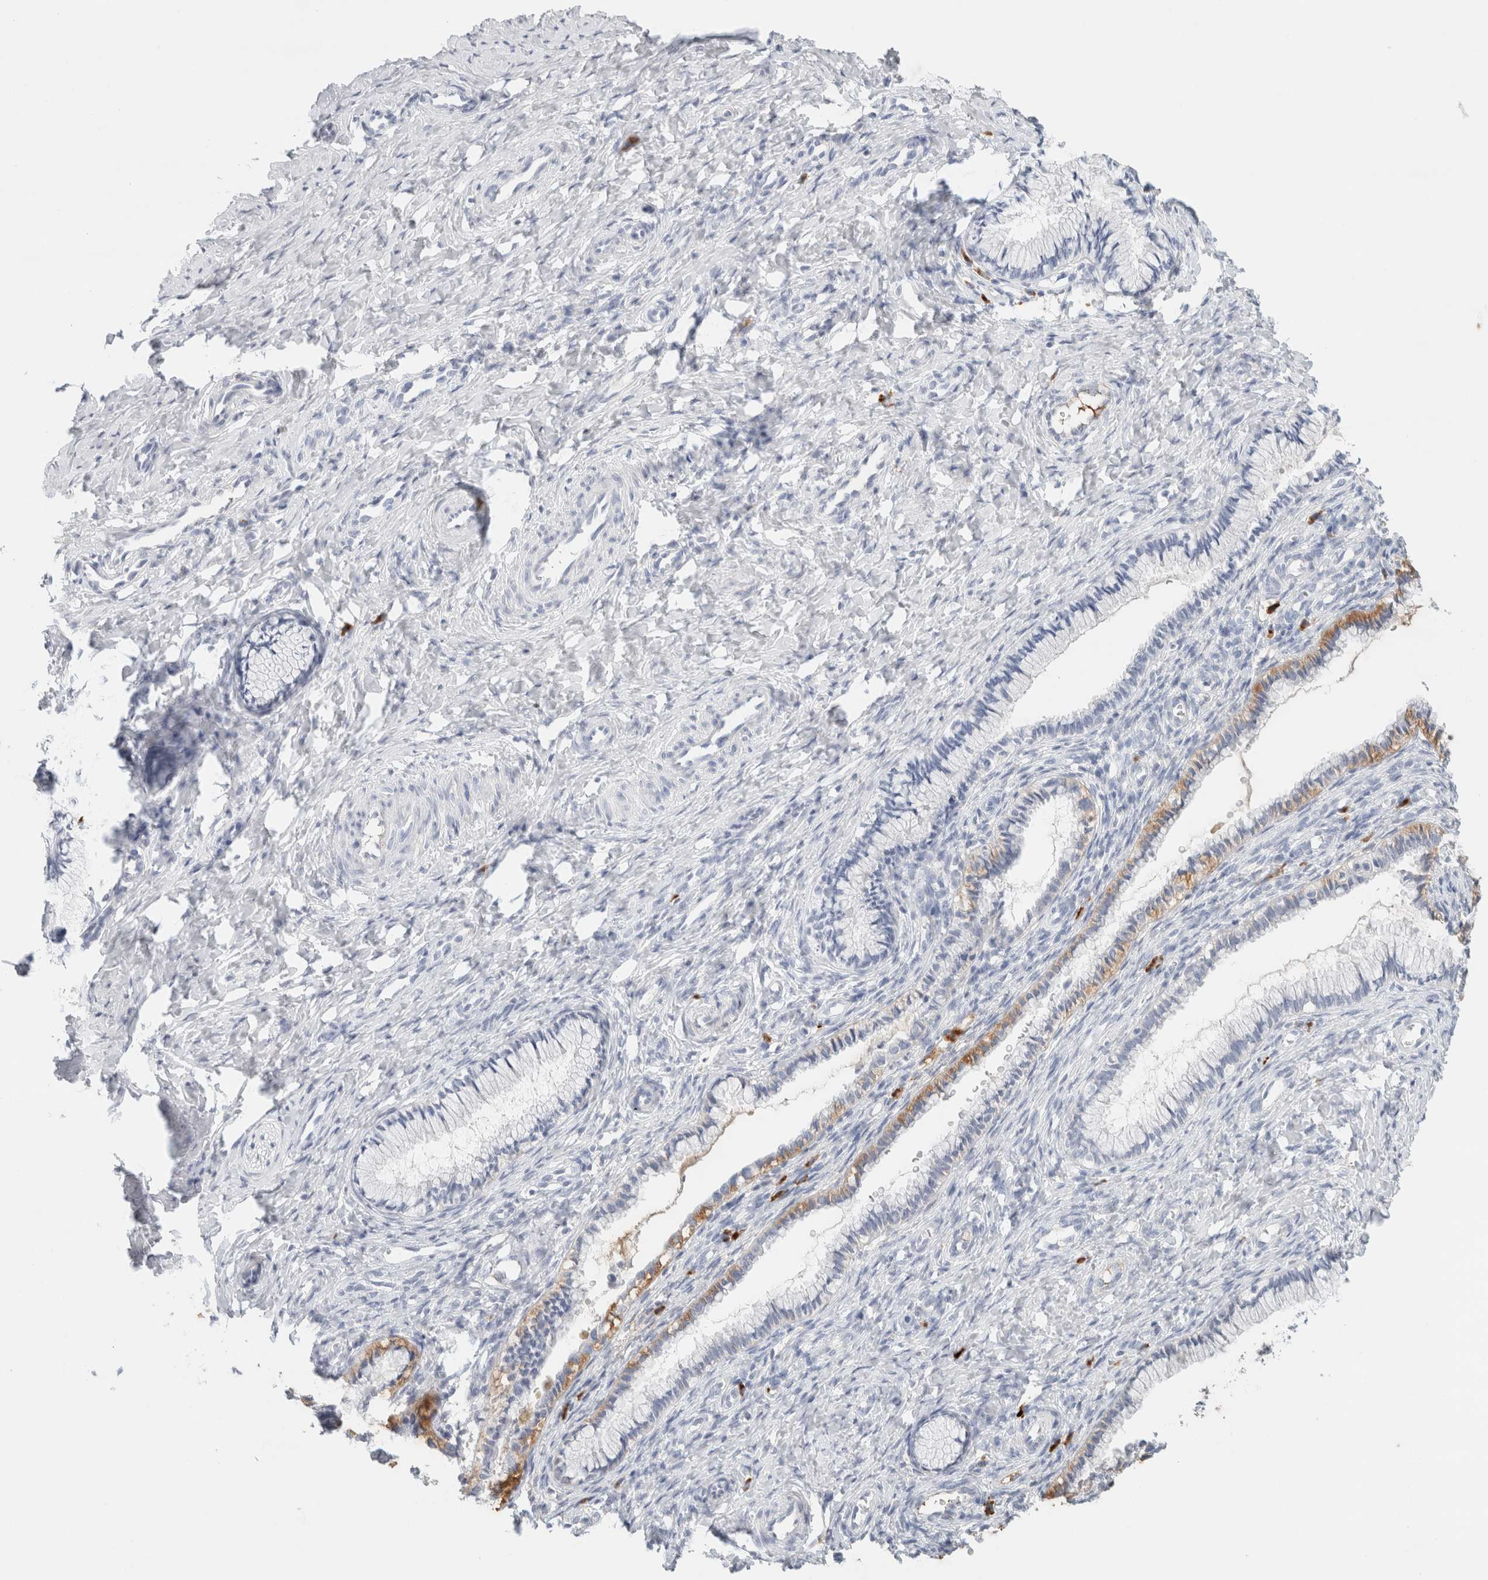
{"staining": {"intensity": "moderate", "quantity": "<25%", "location": "cytoplasmic/membranous"}, "tissue": "cervix", "cell_type": "Glandular cells", "image_type": "normal", "snomed": [{"axis": "morphology", "description": "Normal tissue, NOS"}, {"axis": "topography", "description": "Cervix"}], "caption": "The photomicrograph shows staining of normal cervix, revealing moderate cytoplasmic/membranous protein staining (brown color) within glandular cells.", "gene": "IL6", "patient": {"sex": "female", "age": 27}}